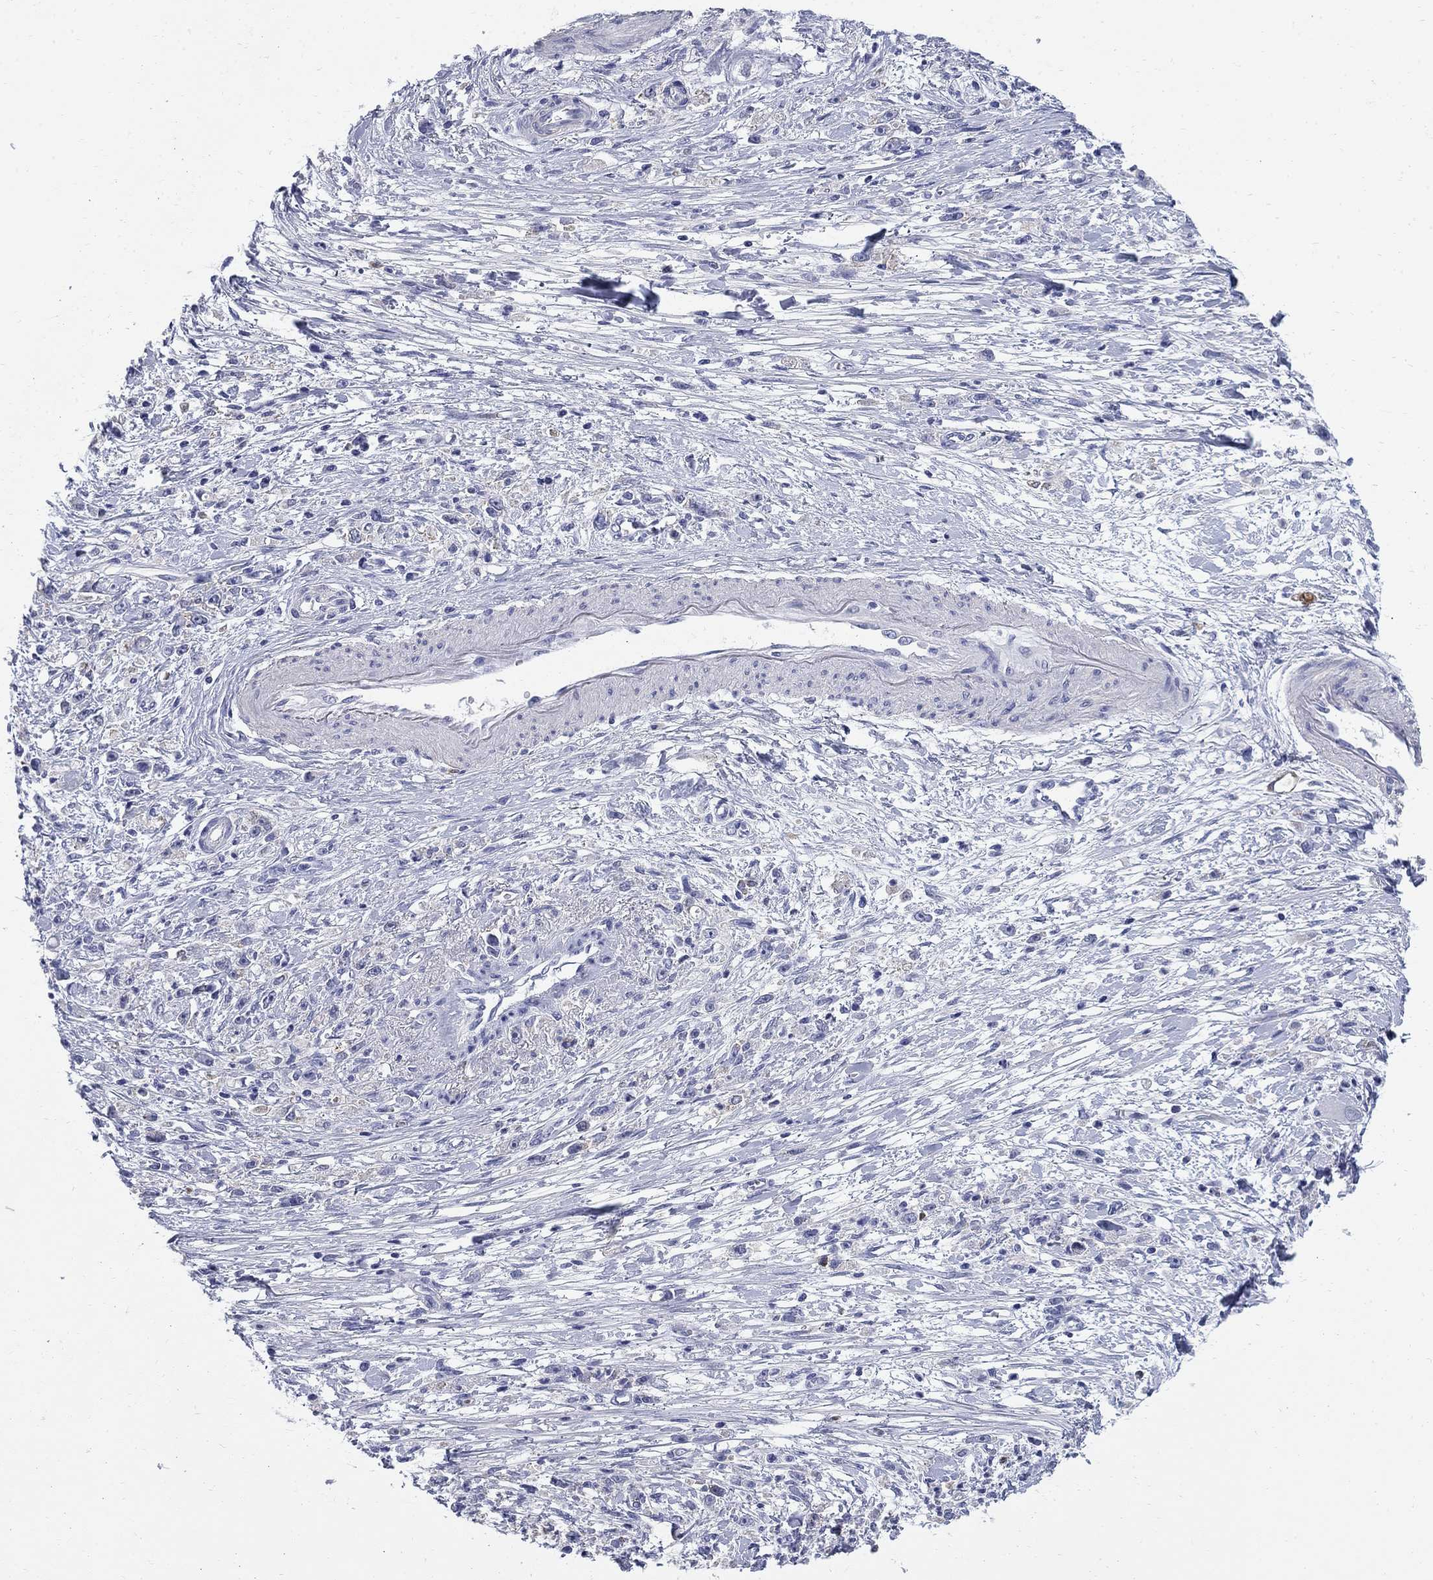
{"staining": {"intensity": "negative", "quantity": "none", "location": "none"}, "tissue": "stomach cancer", "cell_type": "Tumor cells", "image_type": "cancer", "snomed": [{"axis": "morphology", "description": "Adenocarcinoma, NOS"}, {"axis": "topography", "description": "Stomach"}], "caption": "DAB (3,3'-diaminobenzidine) immunohistochemical staining of human adenocarcinoma (stomach) shows no significant expression in tumor cells.", "gene": "SERPINB2", "patient": {"sex": "female", "age": 59}}